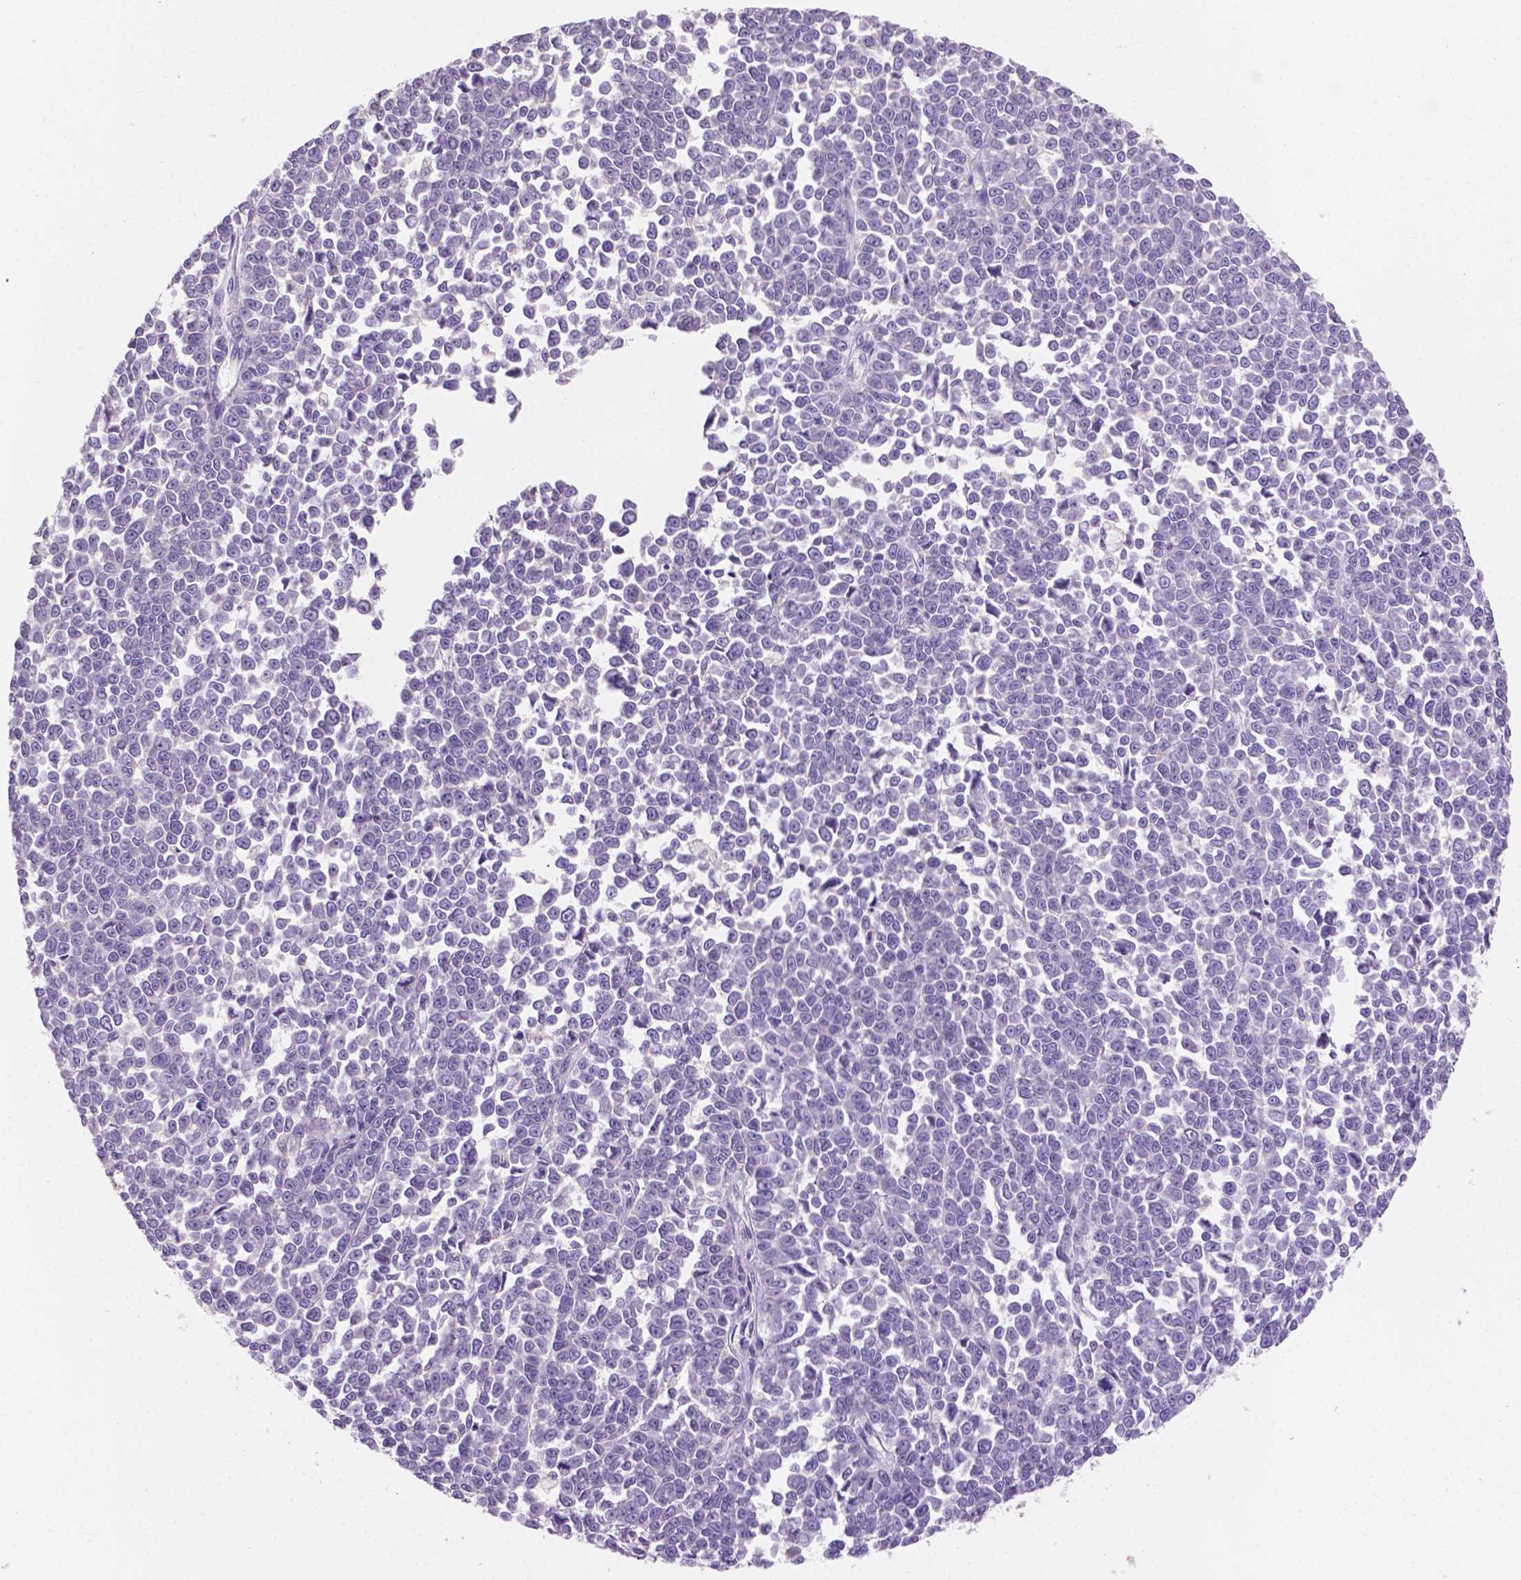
{"staining": {"intensity": "negative", "quantity": "none", "location": "none"}, "tissue": "melanoma", "cell_type": "Tumor cells", "image_type": "cancer", "snomed": [{"axis": "morphology", "description": "Malignant melanoma, NOS"}, {"axis": "topography", "description": "Skin"}], "caption": "The immunohistochemistry photomicrograph has no significant staining in tumor cells of melanoma tissue.", "gene": "SBSN", "patient": {"sex": "female", "age": 95}}